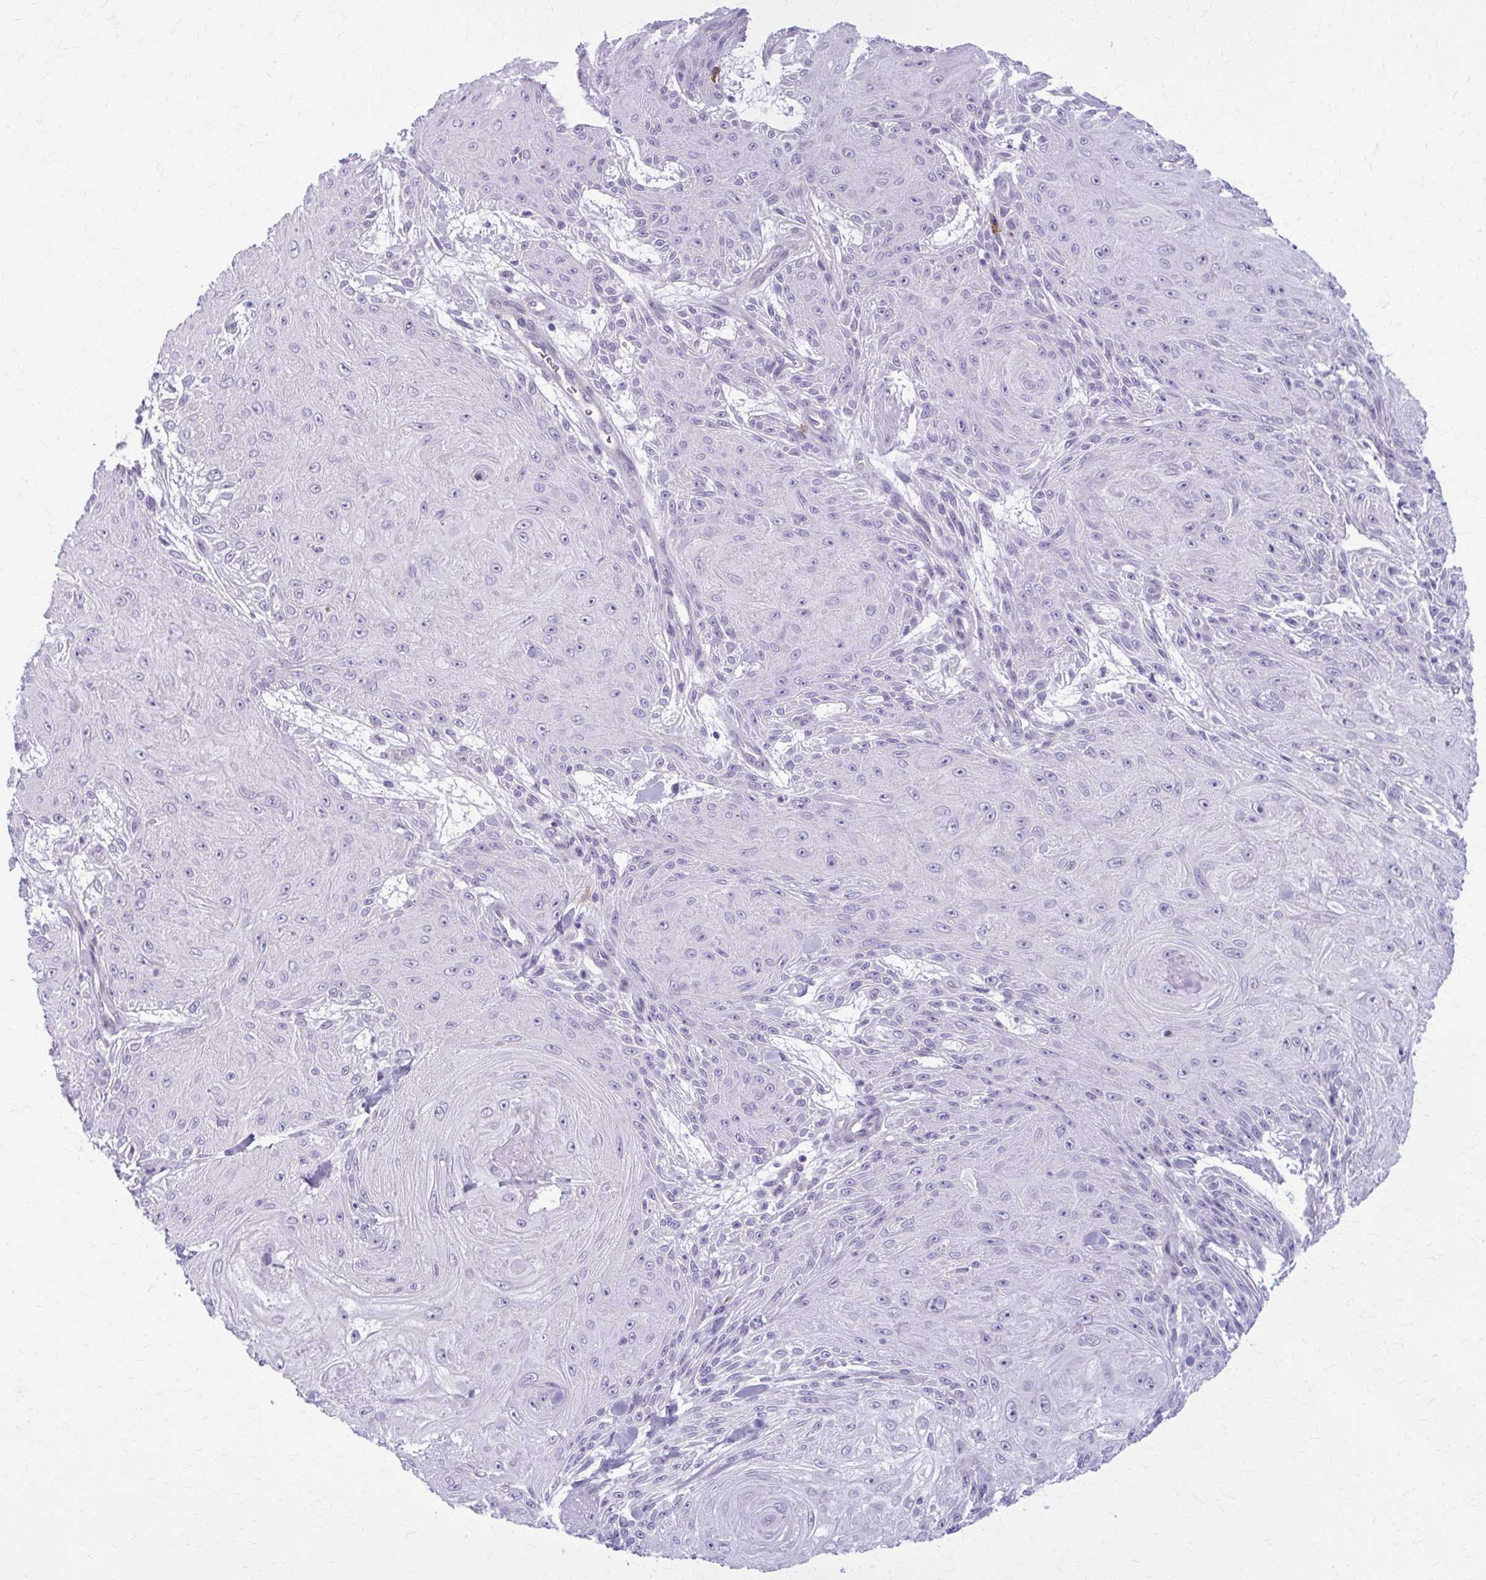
{"staining": {"intensity": "negative", "quantity": "none", "location": "none"}, "tissue": "skin cancer", "cell_type": "Tumor cells", "image_type": "cancer", "snomed": [{"axis": "morphology", "description": "Squamous cell carcinoma, NOS"}, {"axis": "topography", "description": "Skin"}], "caption": "Tumor cells are negative for brown protein staining in skin cancer.", "gene": "CD38", "patient": {"sex": "male", "age": 88}}